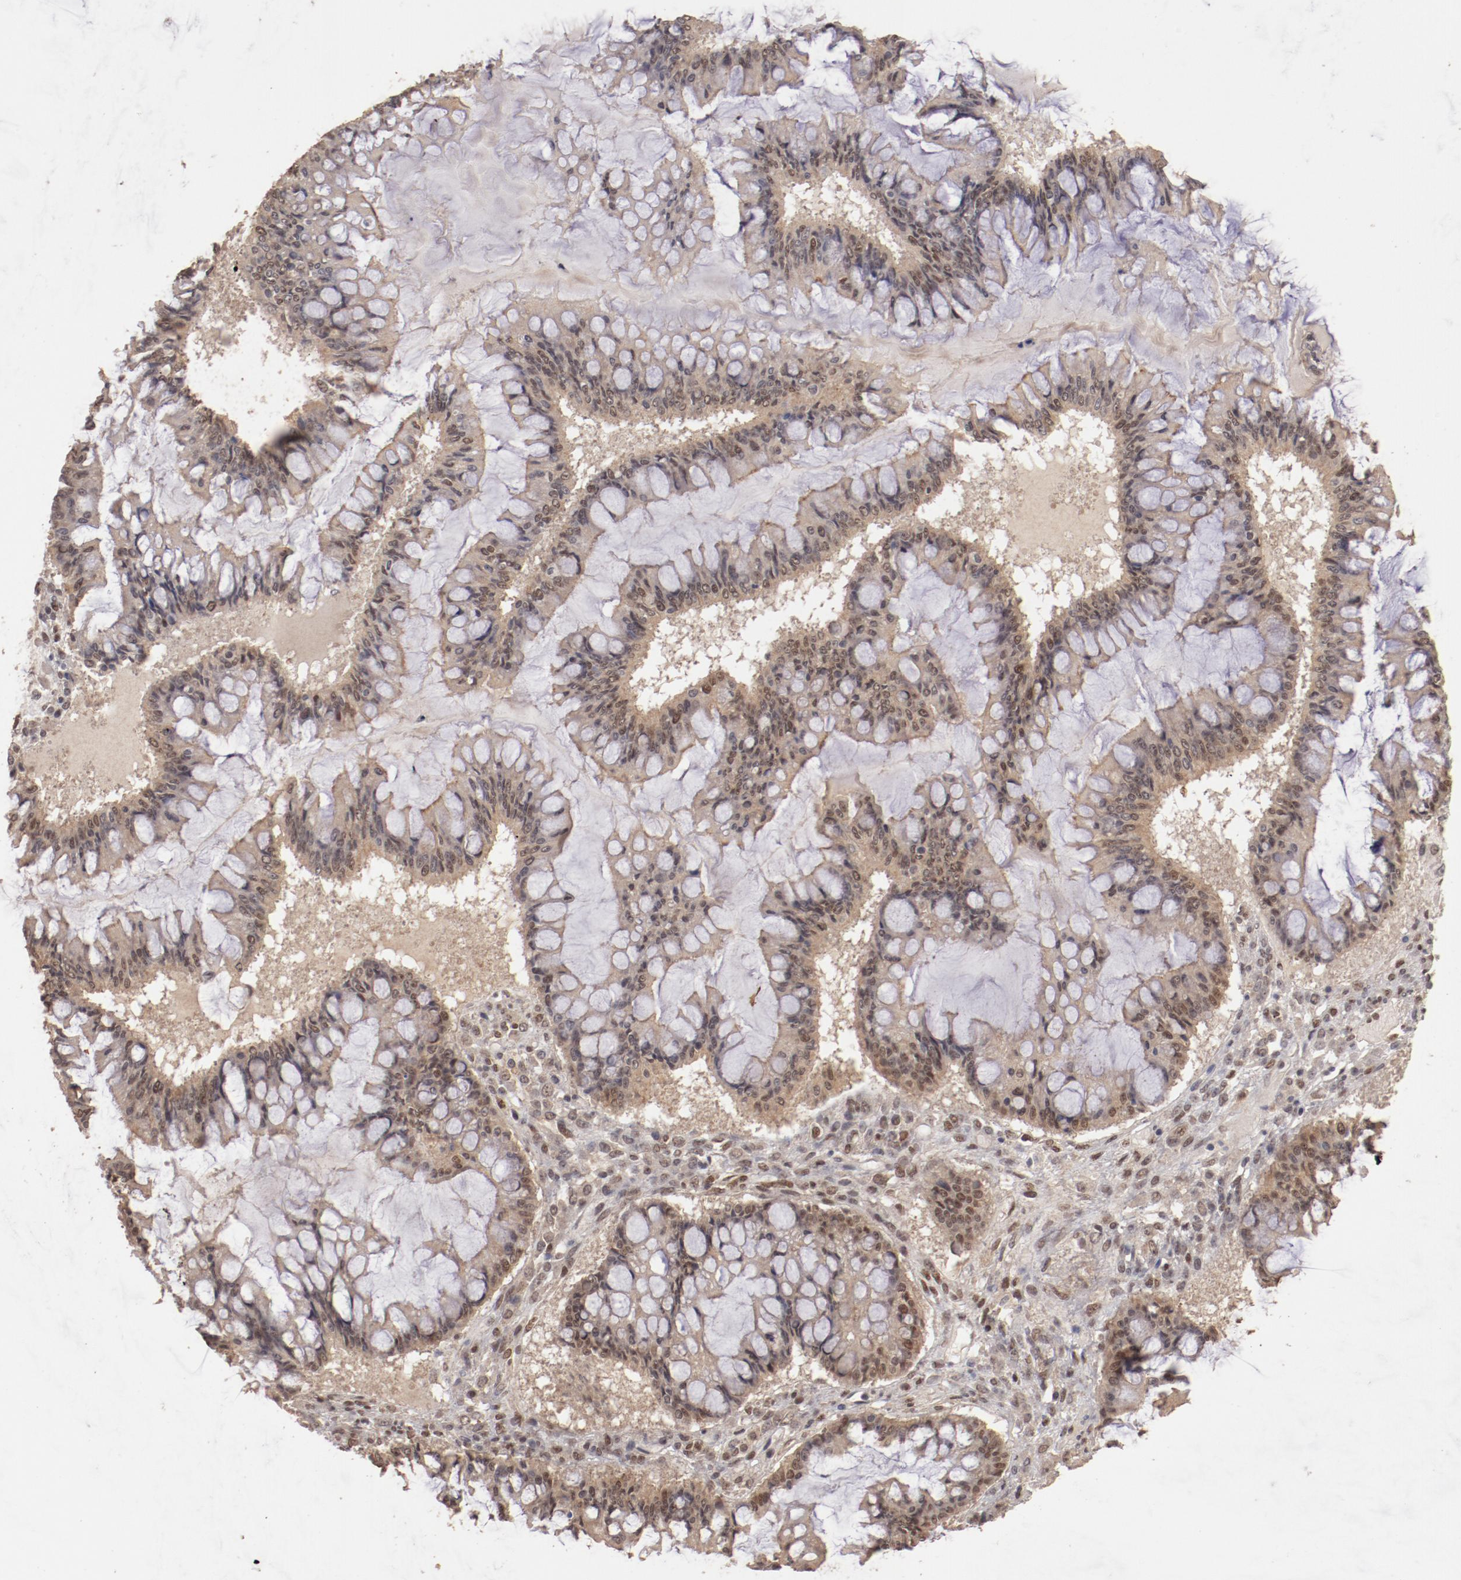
{"staining": {"intensity": "moderate", "quantity": ">75%", "location": "cytoplasmic/membranous,nuclear"}, "tissue": "ovarian cancer", "cell_type": "Tumor cells", "image_type": "cancer", "snomed": [{"axis": "morphology", "description": "Cystadenocarcinoma, mucinous, NOS"}, {"axis": "topography", "description": "Ovary"}], "caption": "Protein expression by immunohistochemistry exhibits moderate cytoplasmic/membranous and nuclear expression in approximately >75% of tumor cells in mucinous cystadenocarcinoma (ovarian).", "gene": "CLOCK", "patient": {"sex": "female", "age": 73}}